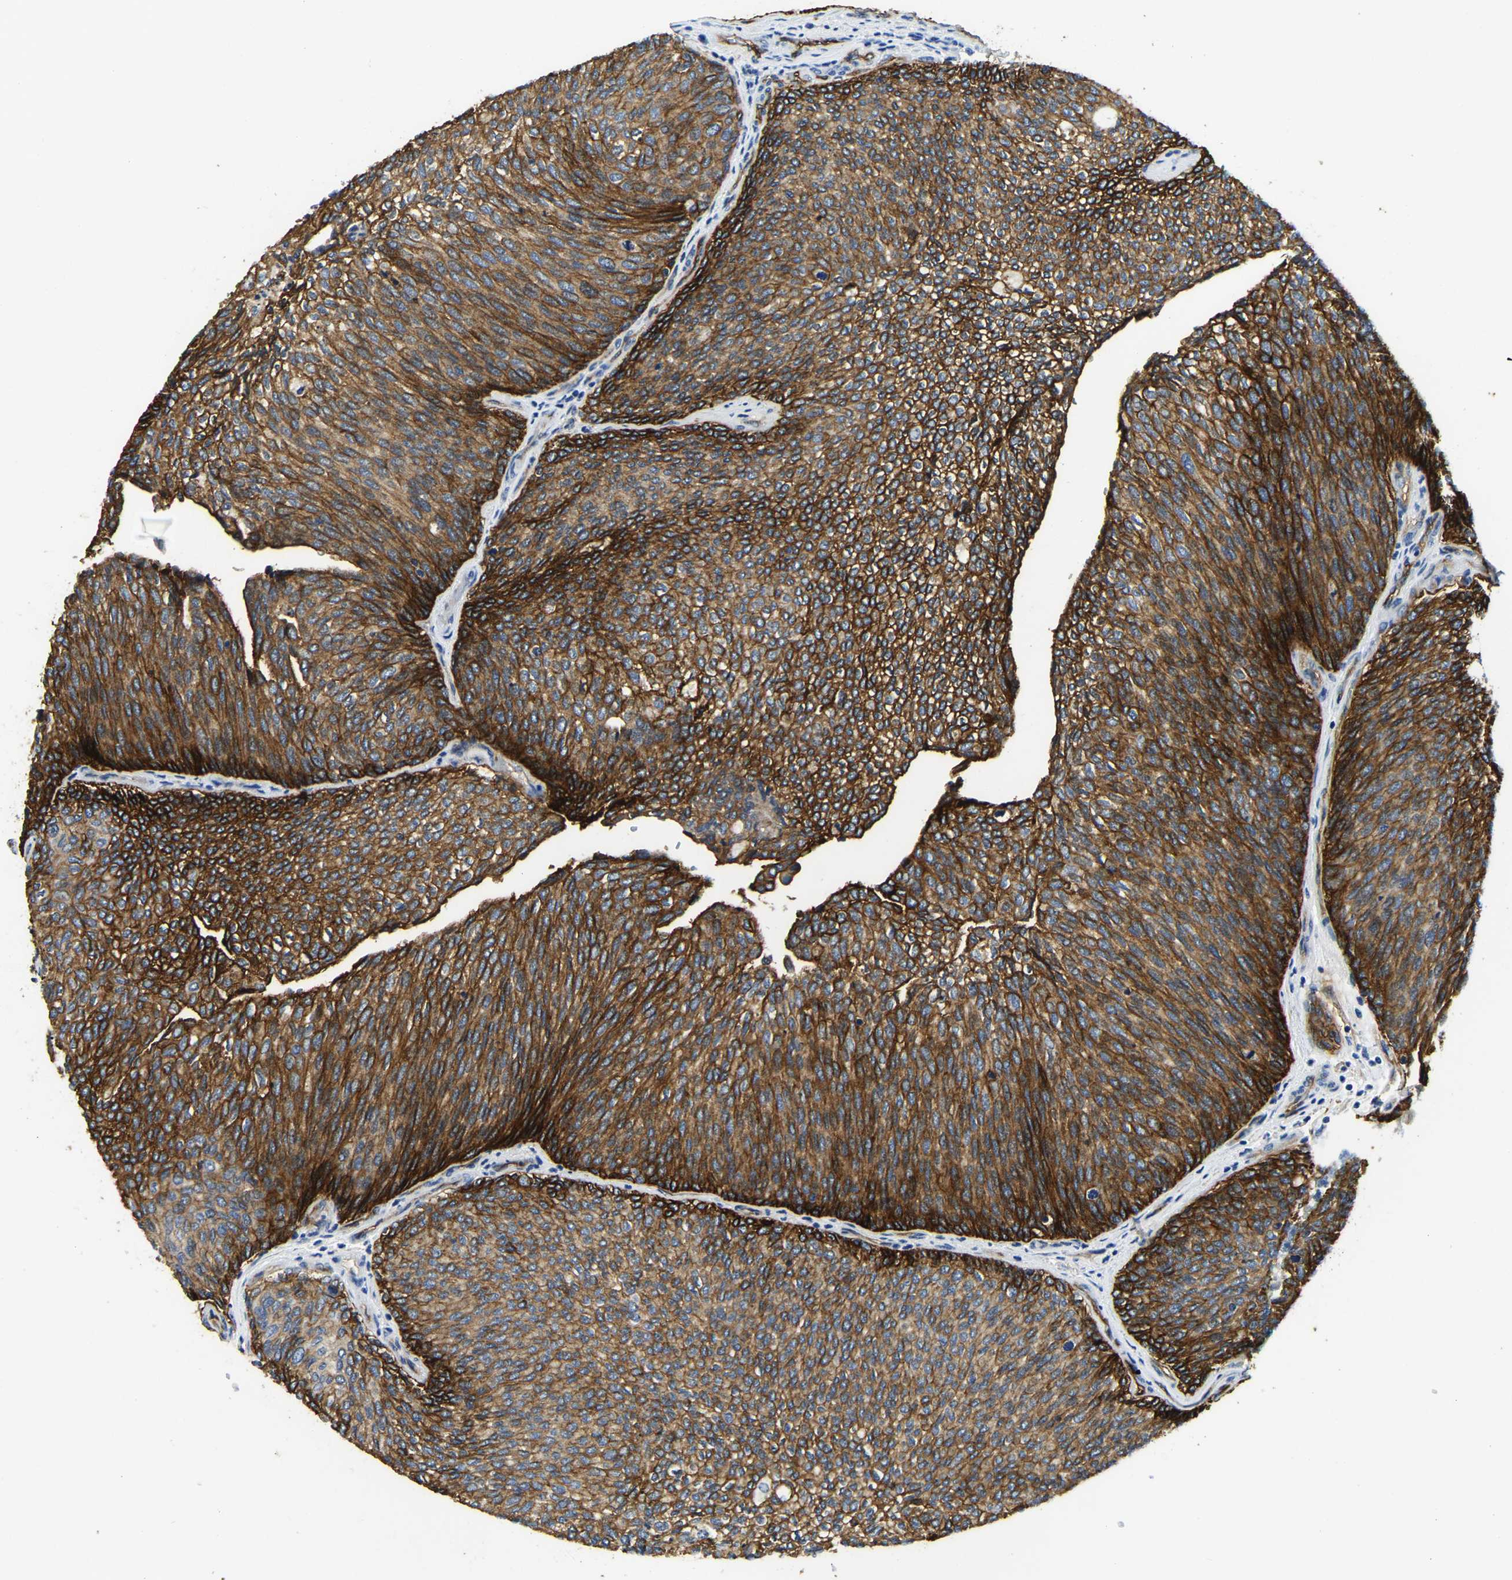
{"staining": {"intensity": "strong", "quantity": ">75%", "location": "cytoplasmic/membranous"}, "tissue": "urothelial cancer", "cell_type": "Tumor cells", "image_type": "cancer", "snomed": [{"axis": "morphology", "description": "Urothelial carcinoma, Low grade"}, {"axis": "topography", "description": "Urinary bladder"}], "caption": "Immunohistochemistry (DAB) staining of urothelial cancer exhibits strong cytoplasmic/membranous protein staining in approximately >75% of tumor cells. (Stains: DAB in brown, nuclei in blue, Microscopy: brightfield microscopy at high magnification).", "gene": "ITGA2", "patient": {"sex": "female", "age": 79}}